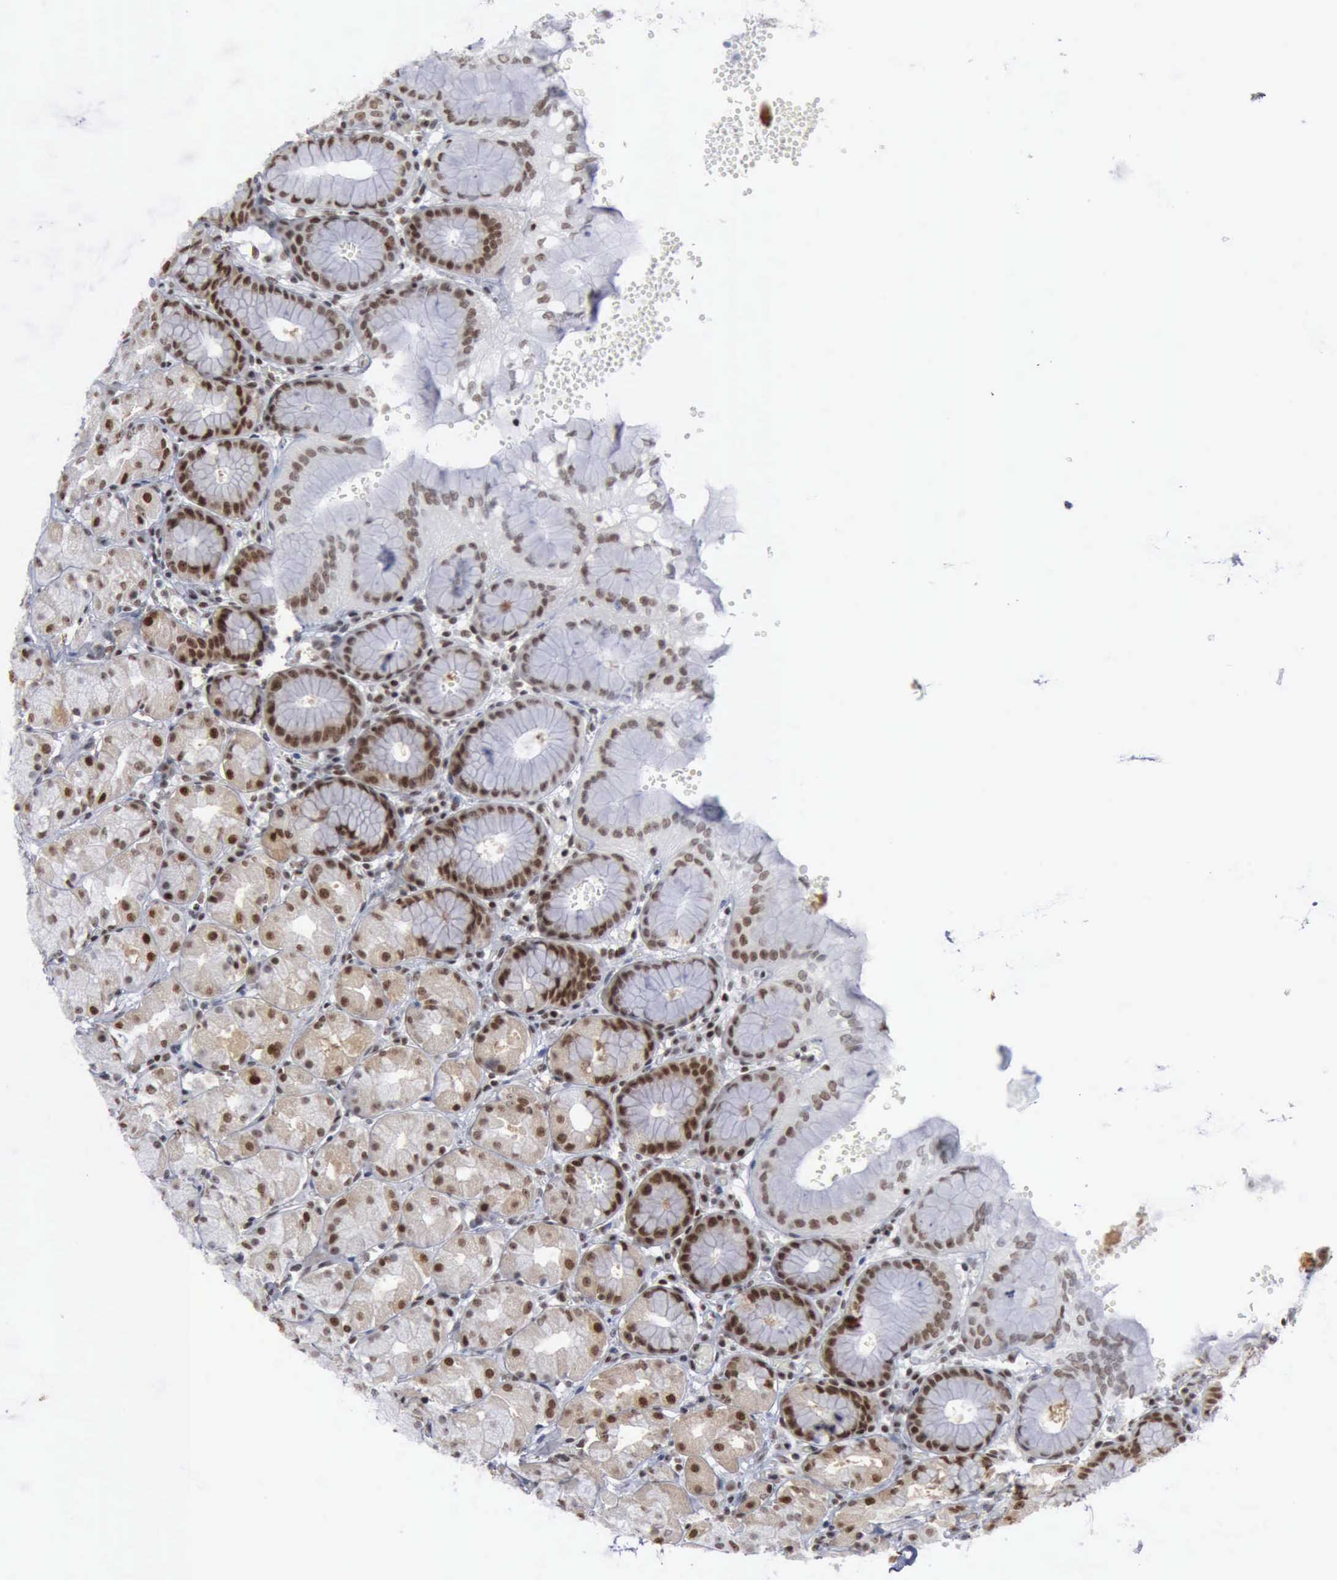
{"staining": {"intensity": "strong", "quantity": "25%-75%", "location": "nuclear"}, "tissue": "stomach", "cell_type": "Glandular cells", "image_type": "normal", "snomed": [{"axis": "morphology", "description": "Normal tissue, NOS"}, {"axis": "topography", "description": "Stomach, upper"}, {"axis": "topography", "description": "Stomach"}], "caption": "Protein expression analysis of unremarkable stomach displays strong nuclear expression in about 25%-75% of glandular cells. The staining is performed using DAB brown chromogen to label protein expression. The nuclei are counter-stained blue using hematoxylin.", "gene": "XPA", "patient": {"sex": "male", "age": 76}}